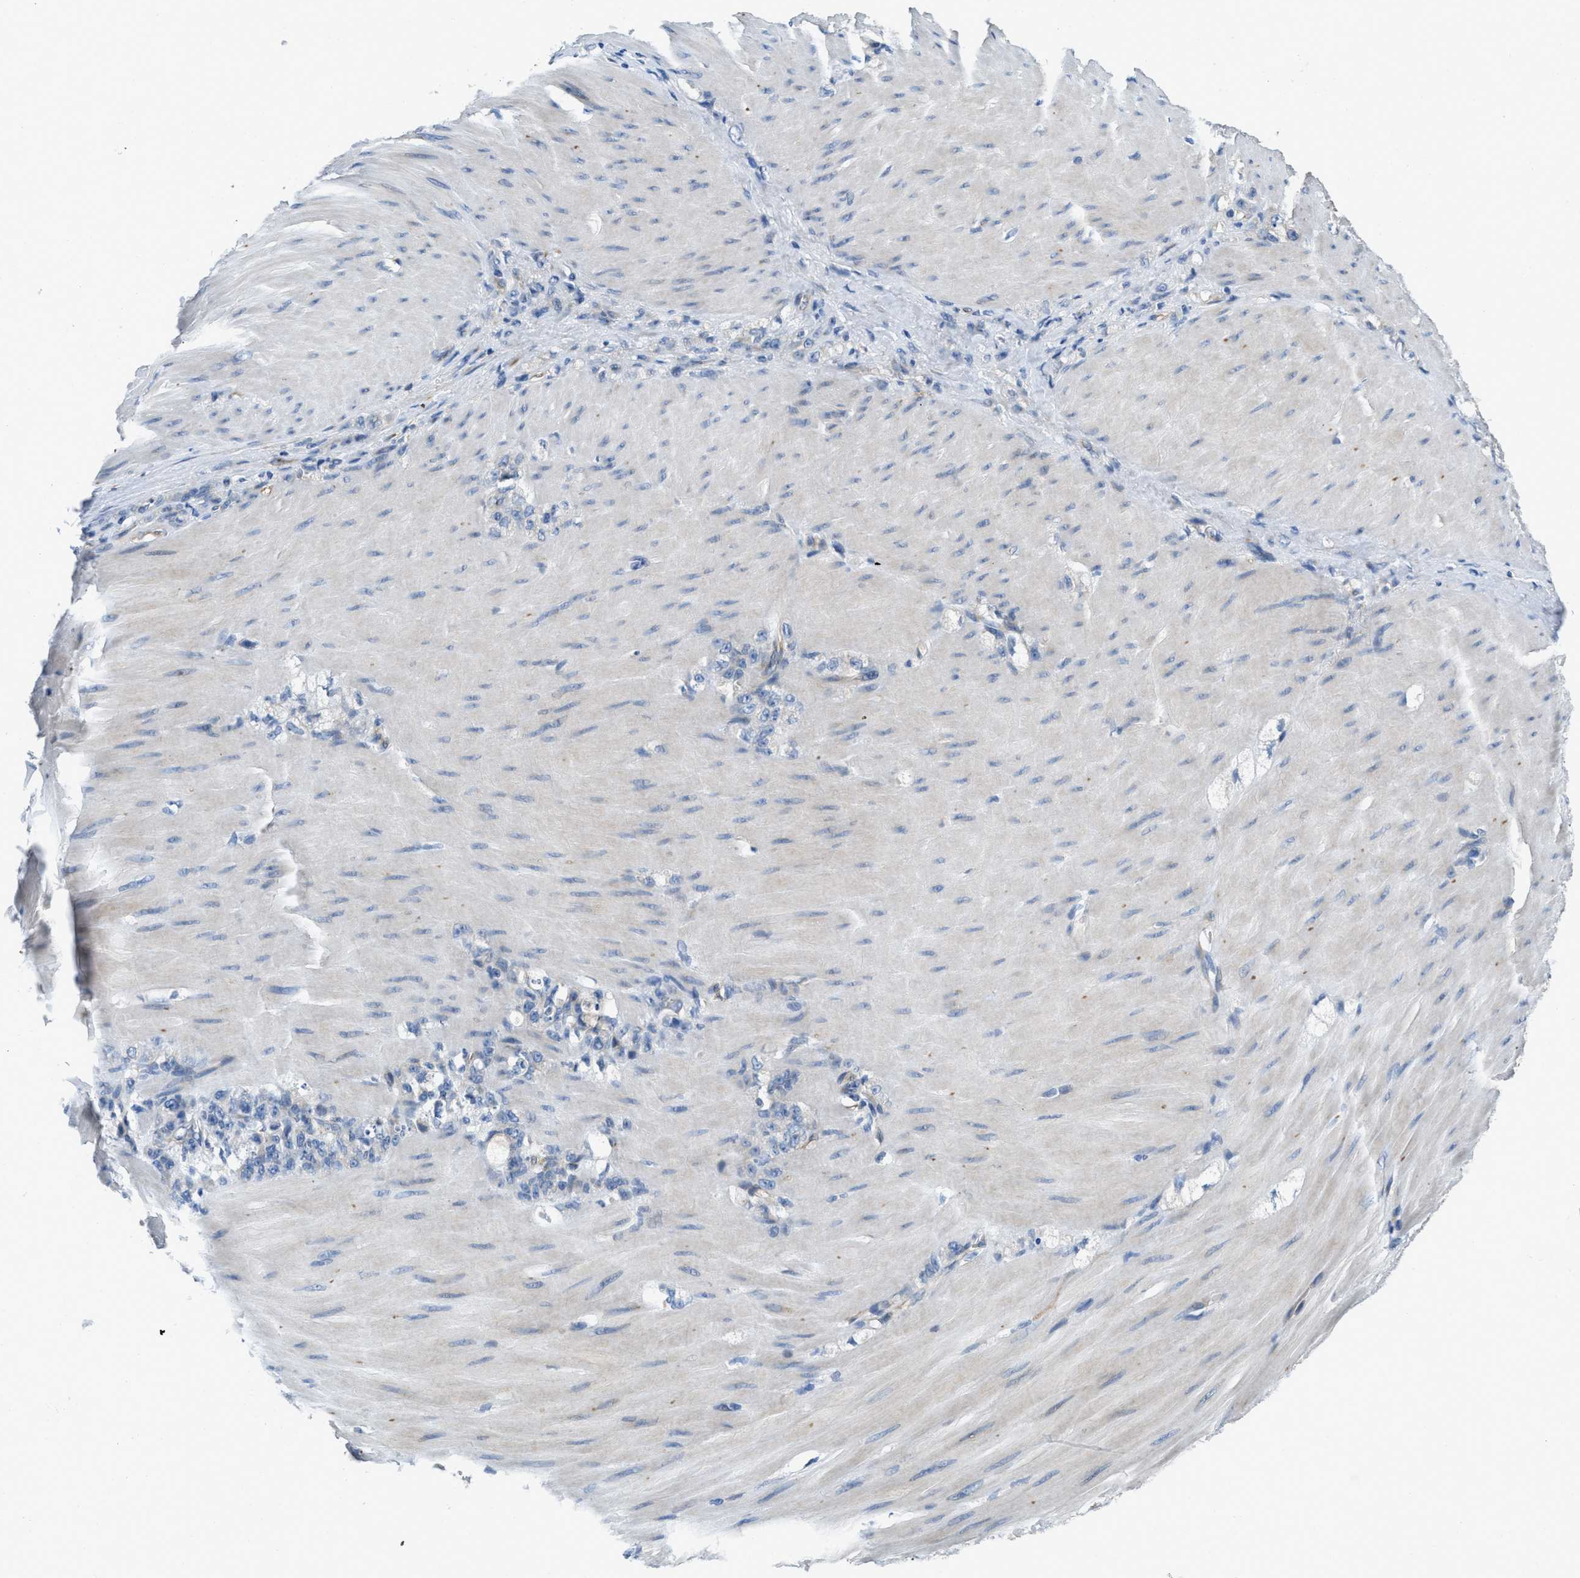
{"staining": {"intensity": "negative", "quantity": "none", "location": "none"}, "tissue": "stomach cancer", "cell_type": "Tumor cells", "image_type": "cancer", "snomed": [{"axis": "morphology", "description": "Normal tissue, NOS"}, {"axis": "morphology", "description": "Adenocarcinoma, NOS"}, {"axis": "topography", "description": "Stomach"}], "caption": "This micrograph is of adenocarcinoma (stomach) stained with IHC to label a protein in brown with the nuclei are counter-stained blue. There is no positivity in tumor cells. The staining was performed using DAB to visualize the protein expression in brown, while the nuclei were stained in blue with hematoxylin (Magnification: 20x).", "gene": "GGCX", "patient": {"sex": "male", "age": 82}}